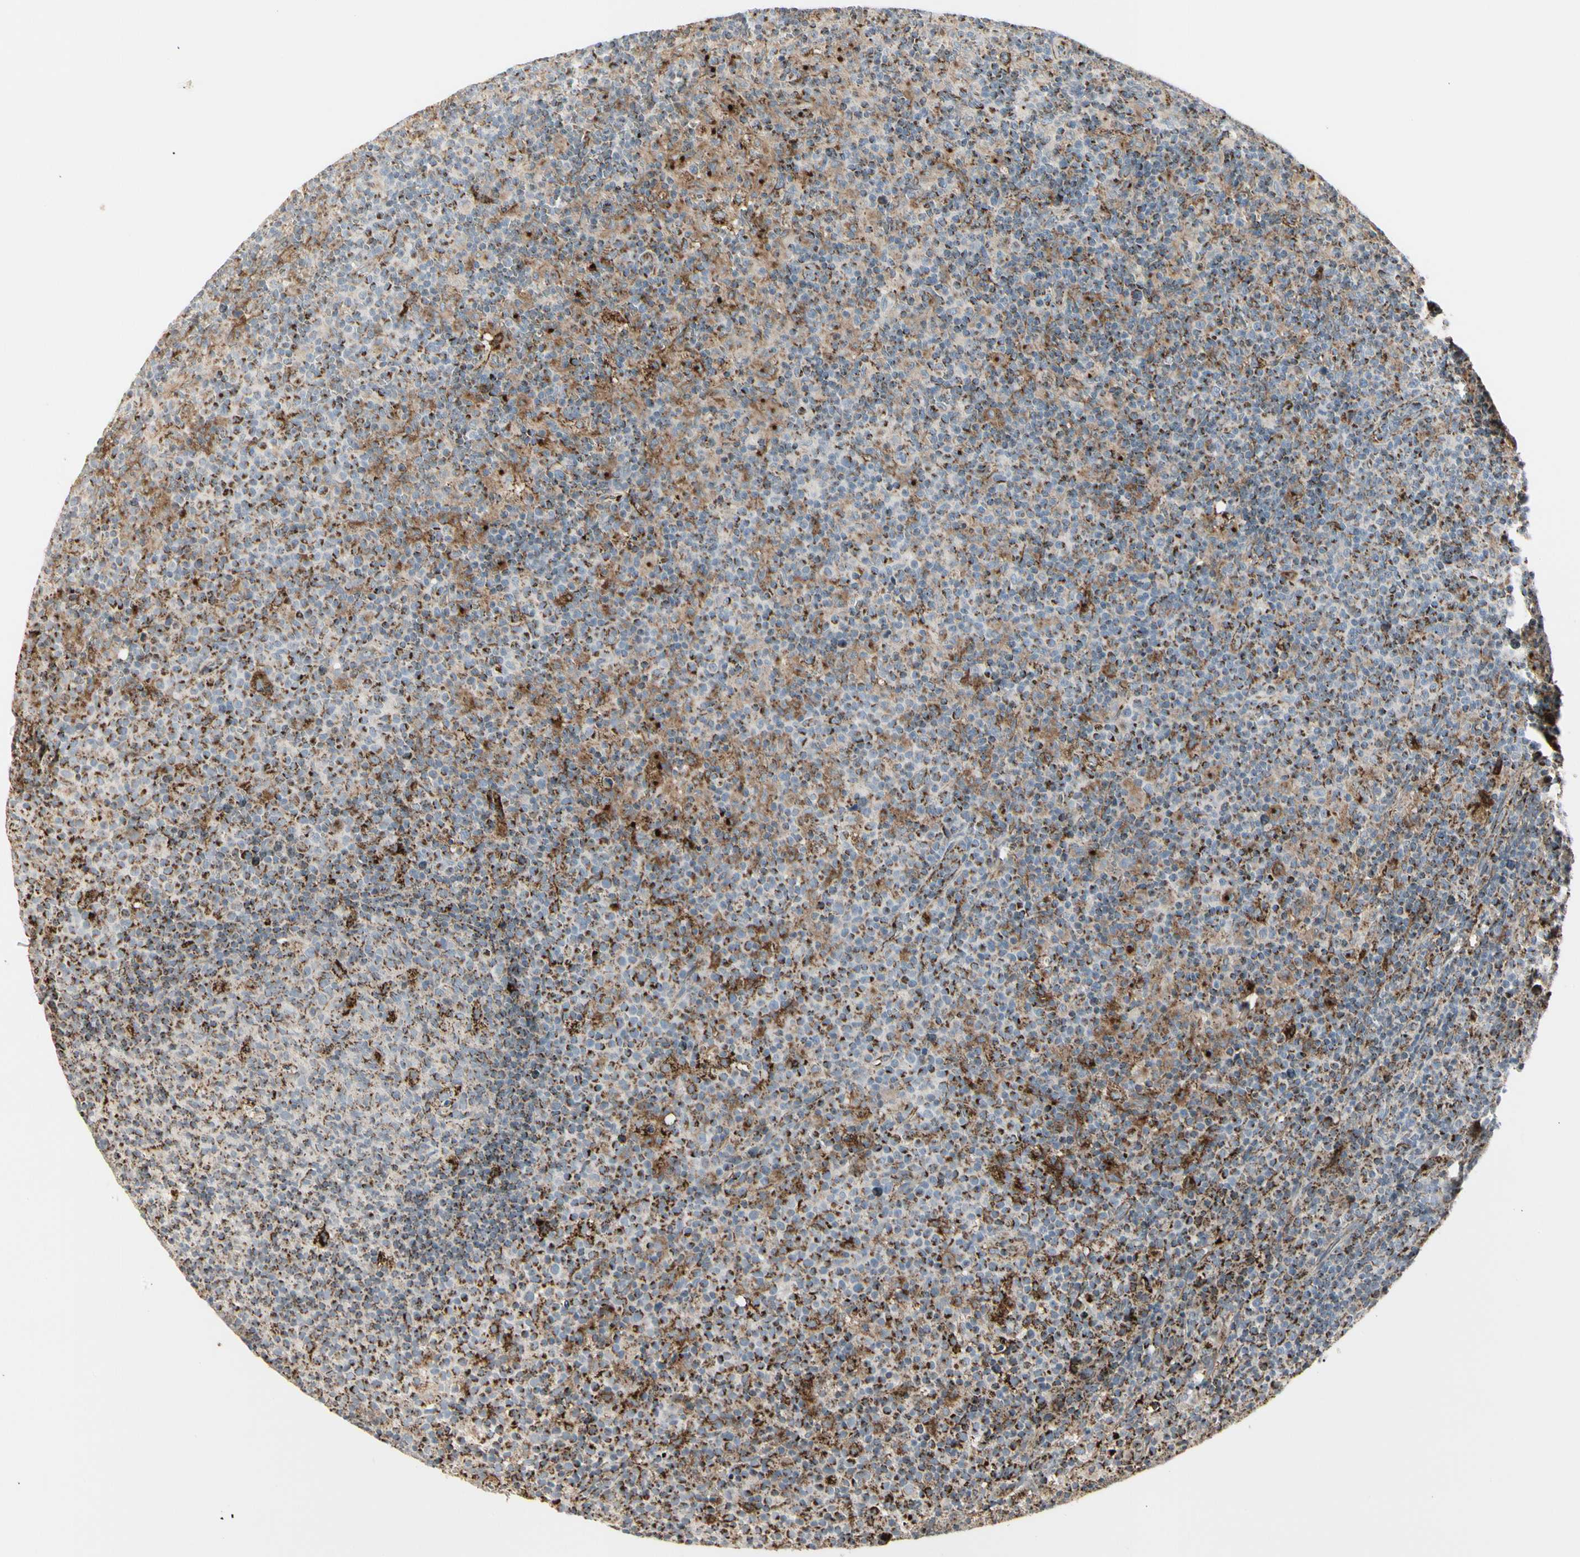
{"staining": {"intensity": "strong", "quantity": ">75%", "location": "cytoplasmic/membranous"}, "tissue": "lymph node", "cell_type": "Germinal center cells", "image_type": "normal", "snomed": [{"axis": "morphology", "description": "Normal tissue, NOS"}, {"axis": "morphology", "description": "Inflammation, NOS"}, {"axis": "topography", "description": "Lymph node"}], "caption": "IHC (DAB (3,3'-diaminobenzidine)) staining of normal human lymph node exhibits strong cytoplasmic/membranous protein staining in approximately >75% of germinal center cells. (DAB (3,3'-diaminobenzidine) = brown stain, brightfield microscopy at high magnification).", "gene": "TMEM176A", "patient": {"sex": "male", "age": 55}}